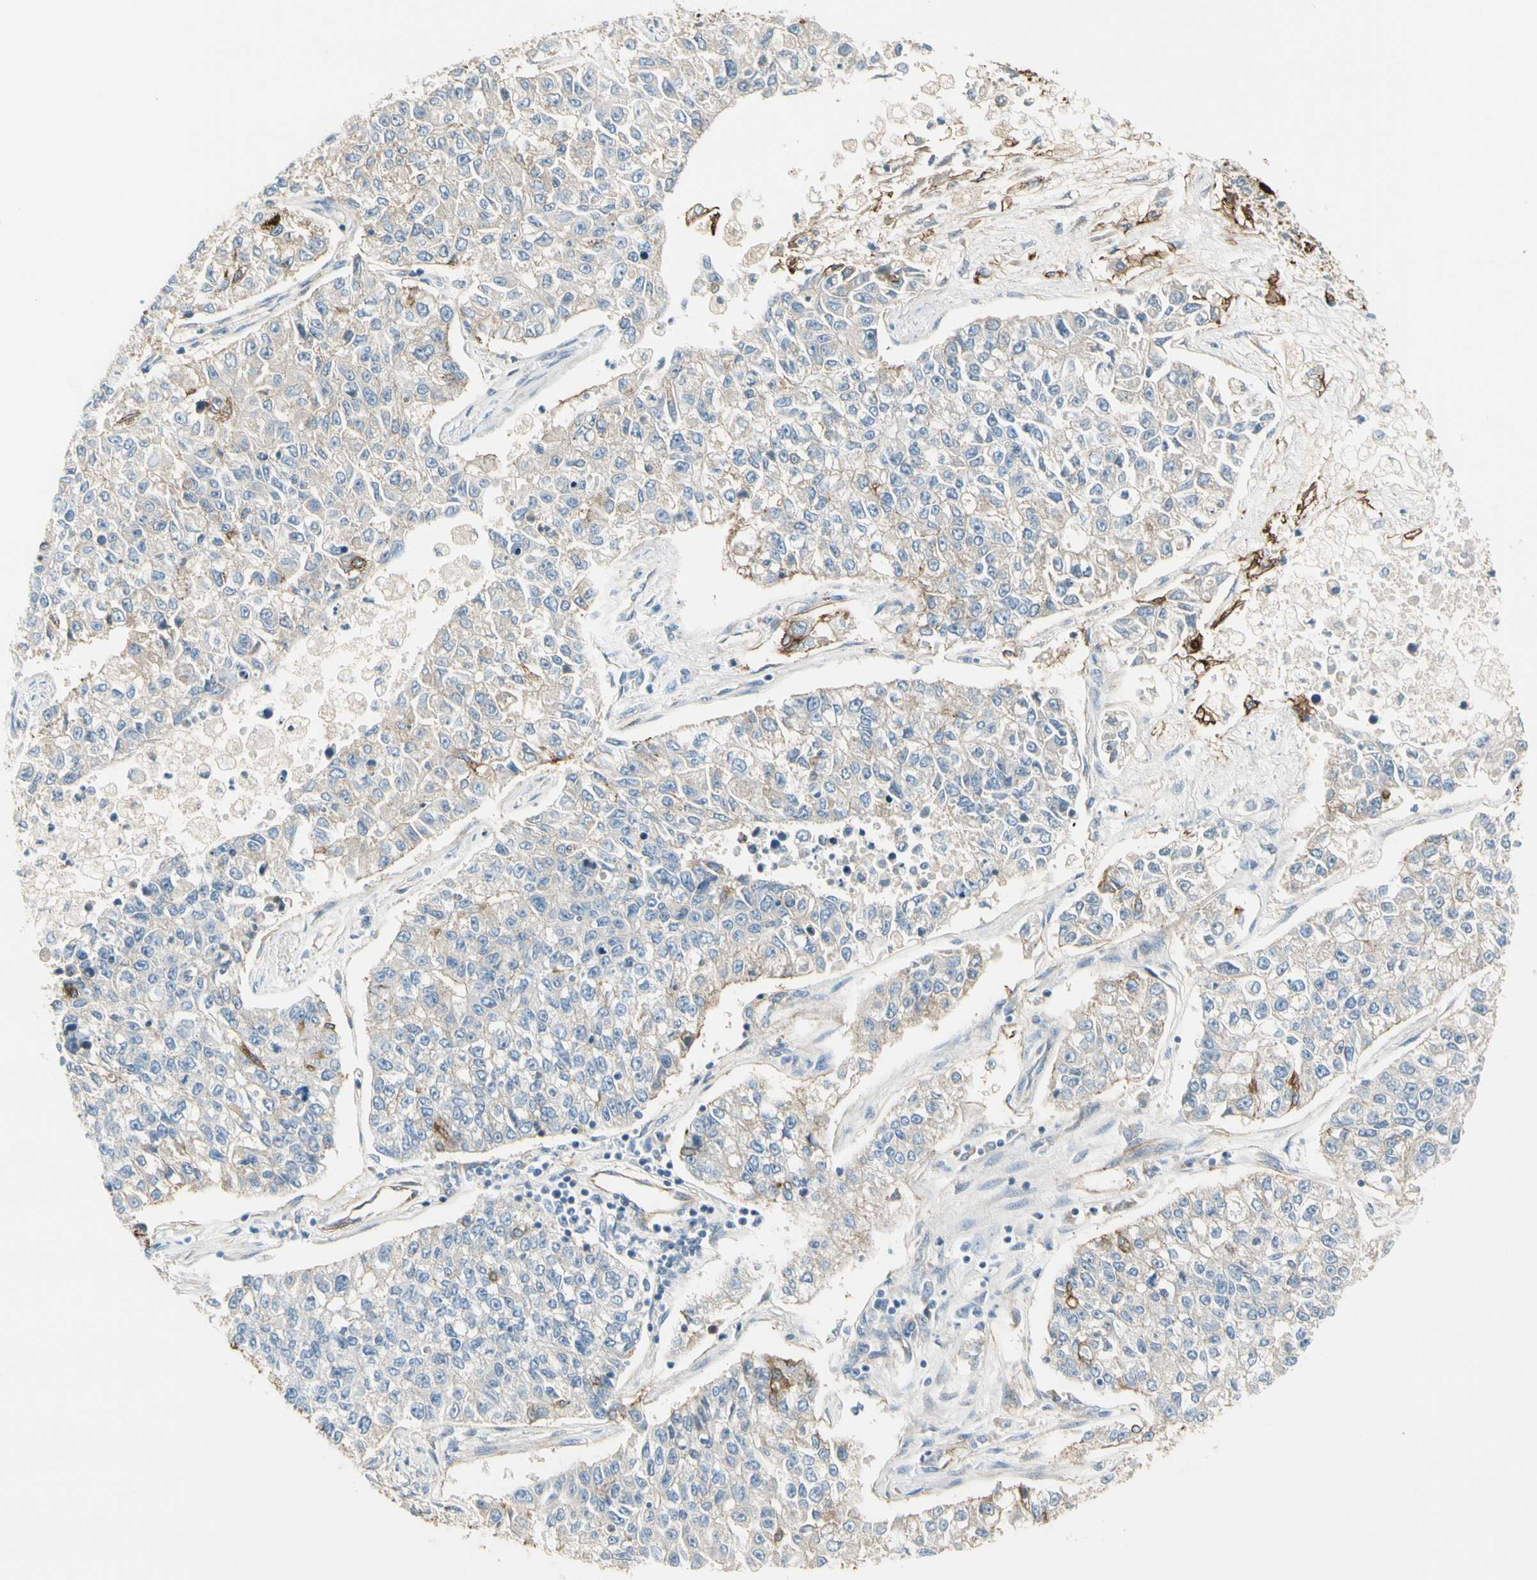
{"staining": {"intensity": "weak", "quantity": "<25%", "location": "cytoplasmic/membranous"}, "tissue": "lung cancer", "cell_type": "Tumor cells", "image_type": "cancer", "snomed": [{"axis": "morphology", "description": "Adenocarcinoma, NOS"}, {"axis": "topography", "description": "Lung"}], "caption": "A histopathology image of human adenocarcinoma (lung) is negative for staining in tumor cells.", "gene": "ITGA3", "patient": {"sex": "male", "age": 49}}